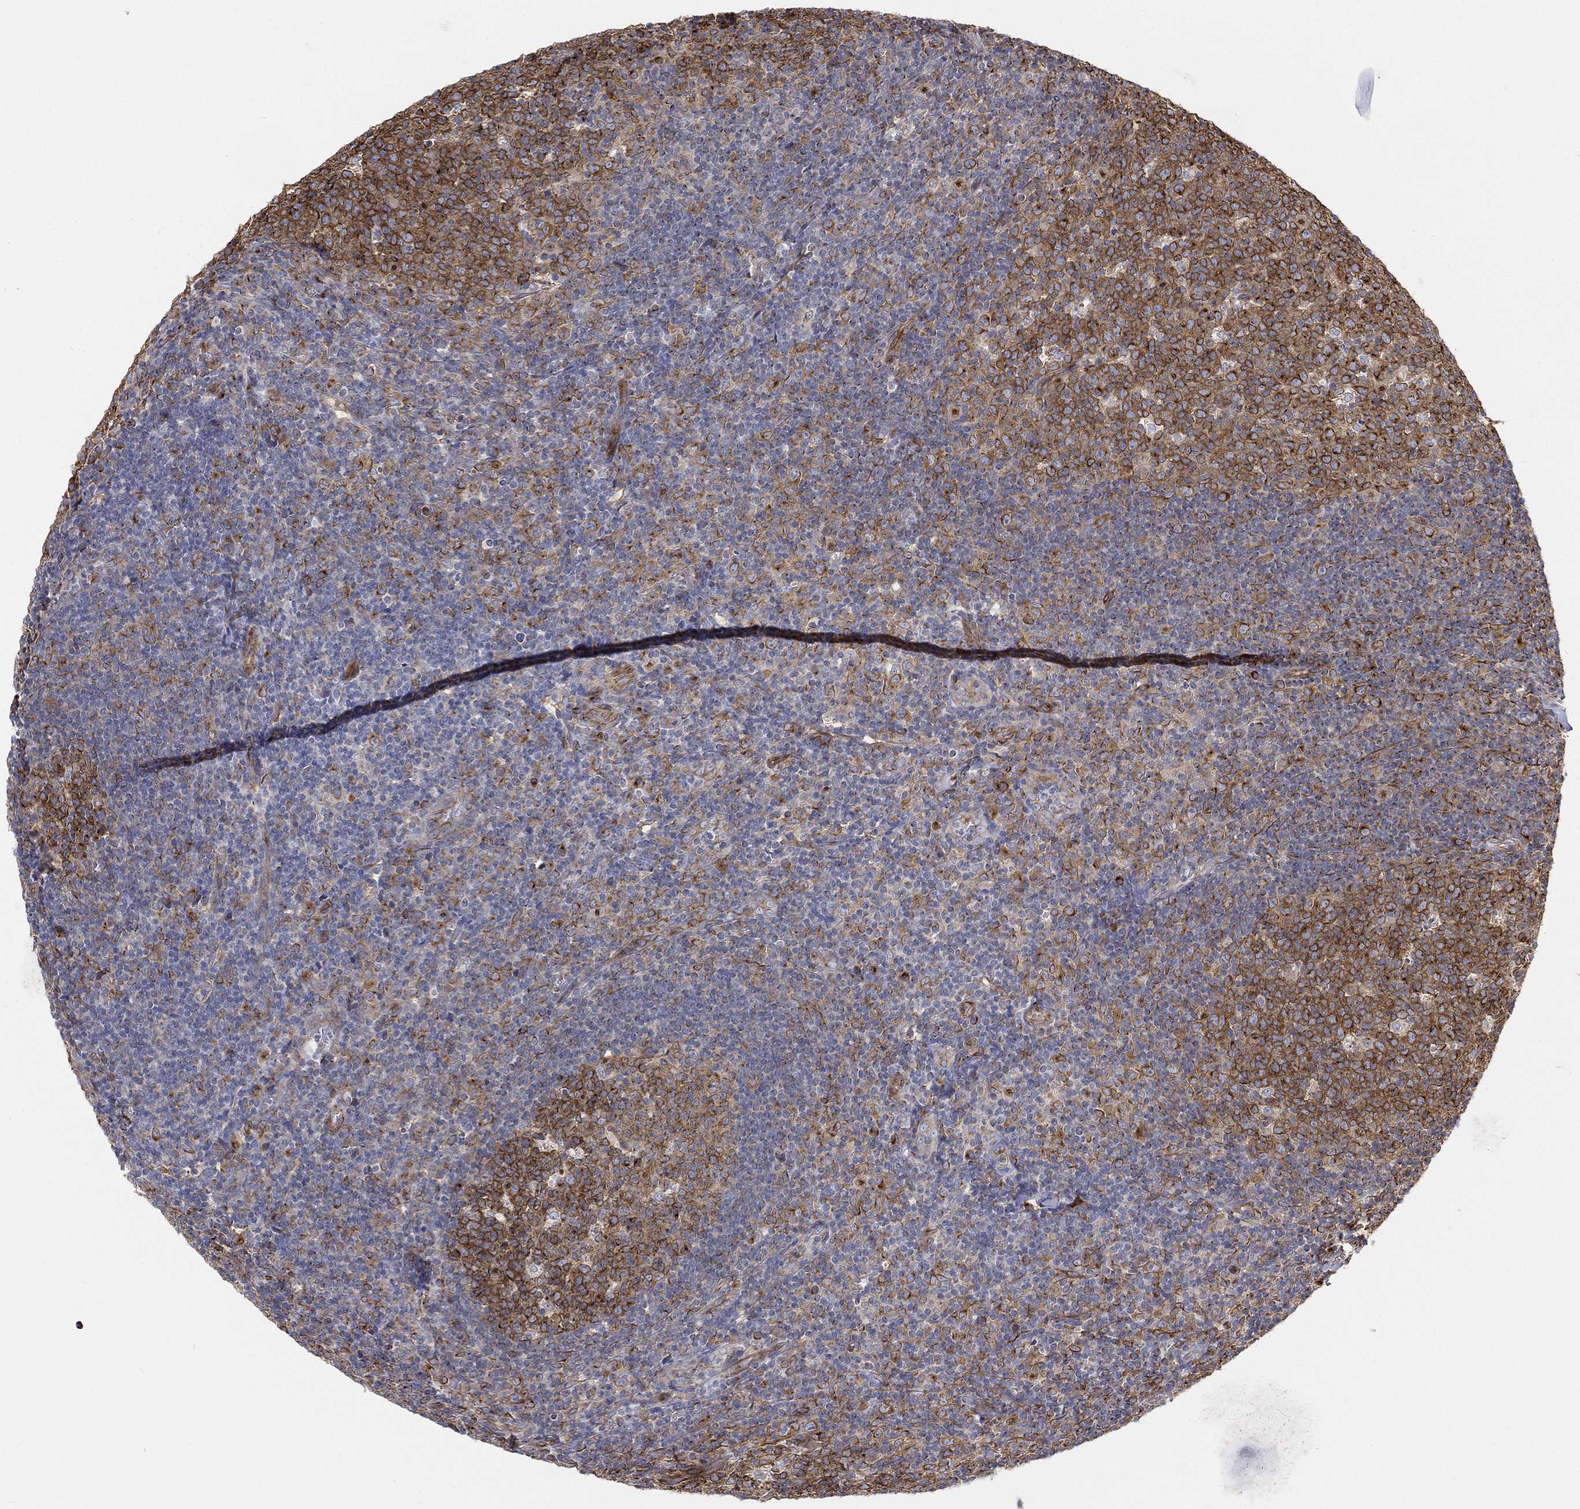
{"staining": {"intensity": "strong", "quantity": ">75%", "location": "cytoplasmic/membranous"}, "tissue": "tonsil", "cell_type": "Germinal center cells", "image_type": "normal", "snomed": [{"axis": "morphology", "description": "Normal tissue, NOS"}, {"axis": "topography", "description": "Tonsil"}], "caption": "Immunohistochemical staining of normal human tonsil exhibits >75% levels of strong cytoplasmic/membranous protein staining in approximately >75% of germinal center cells. Ihc stains the protein of interest in brown and the nuclei are stained blue.", "gene": "TMEM25", "patient": {"sex": "female", "age": 5}}